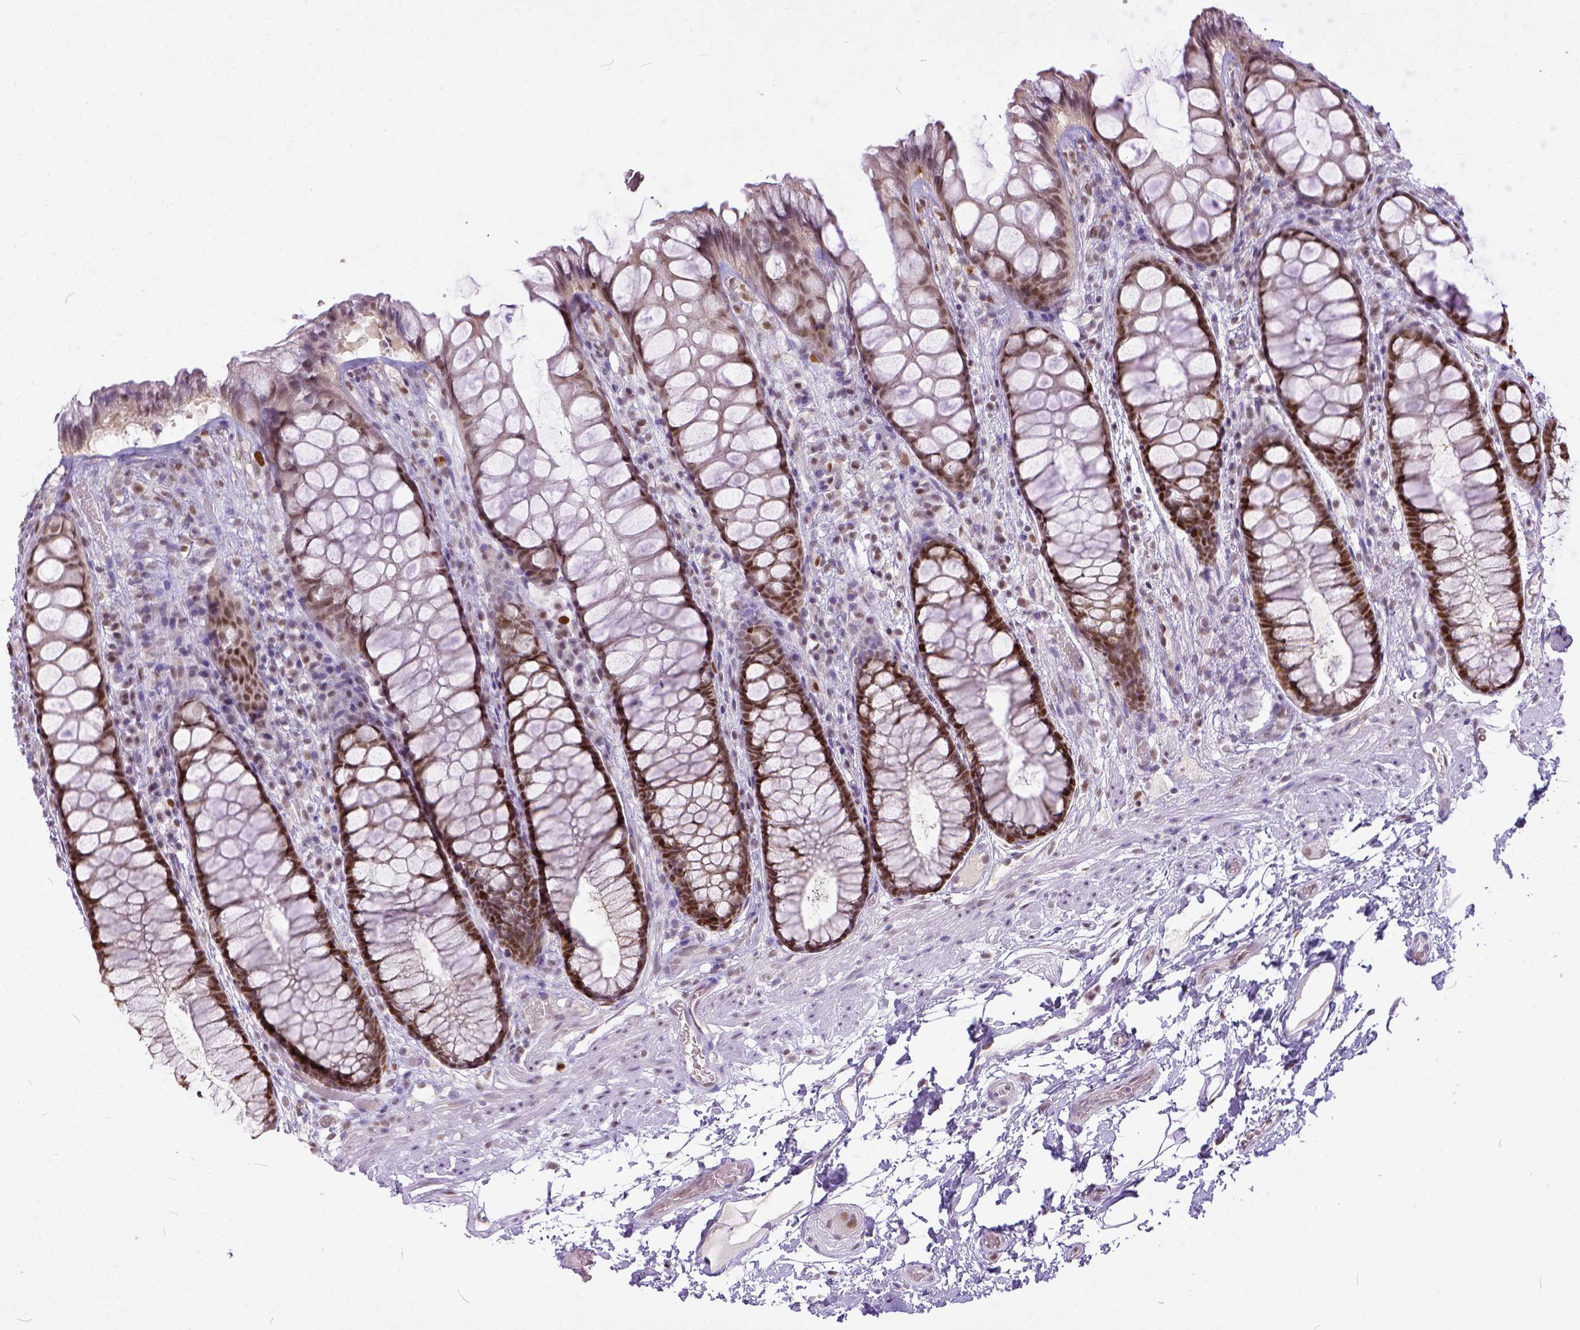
{"staining": {"intensity": "moderate", "quantity": ">75%", "location": "nuclear"}, "tissue": "rectum", "cell_type": "Glandular cells", "image_type": "normal", "snomed": [{"axis": "morphology", "description": "Normal tissue, NOS"}, {"axis": "topography", "description": "Rectum"}], "caption": "This photomicrograph demonstrates IHC staining of benign human rectum, with medium moderate nuclear positivity in approximately >75% of glandular cells.", "gene": "ERCC1", "patient": {"sex": "female", "age": 62}}